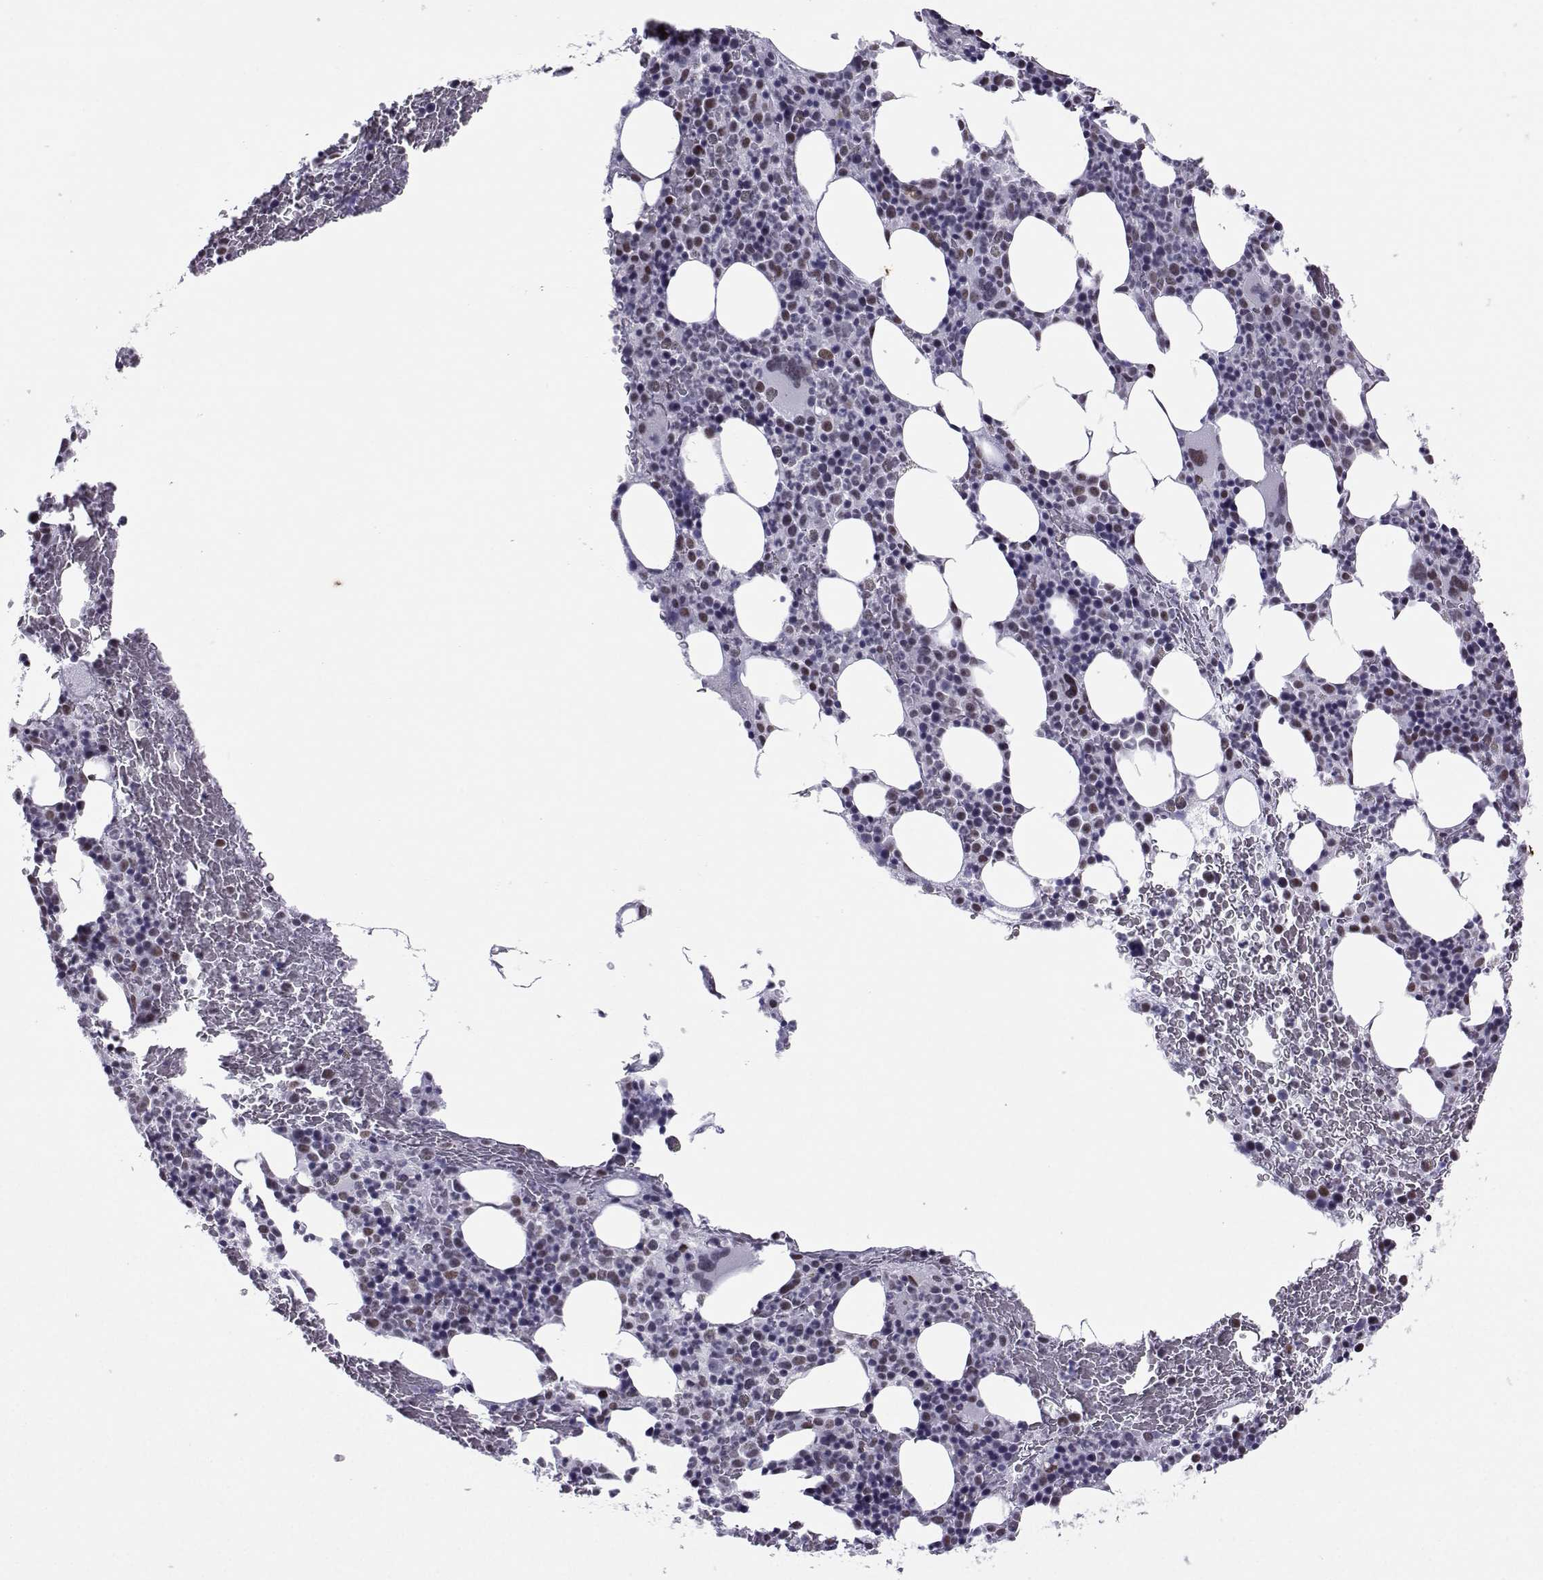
{"staining": {"intensity": "weak", "quantity": "<25%", "location": "nuclear"}, "tissue": "bone marrow", "cell_type": "Hematopoietic cells", "image_type": "normal", "snomed": [{"axis": "morphology", "description": "Normal tissue, NOS"}, {"axis": "topography", "description": "Bone marrow"}], "caption": "This is an immunohistochemistry (IHC) histopathology image of normal human bone marrow. There is no staining in hematopoietic cells.", "gene": "LORICRIN", "patient": {"sex": "male", "age": 72}}